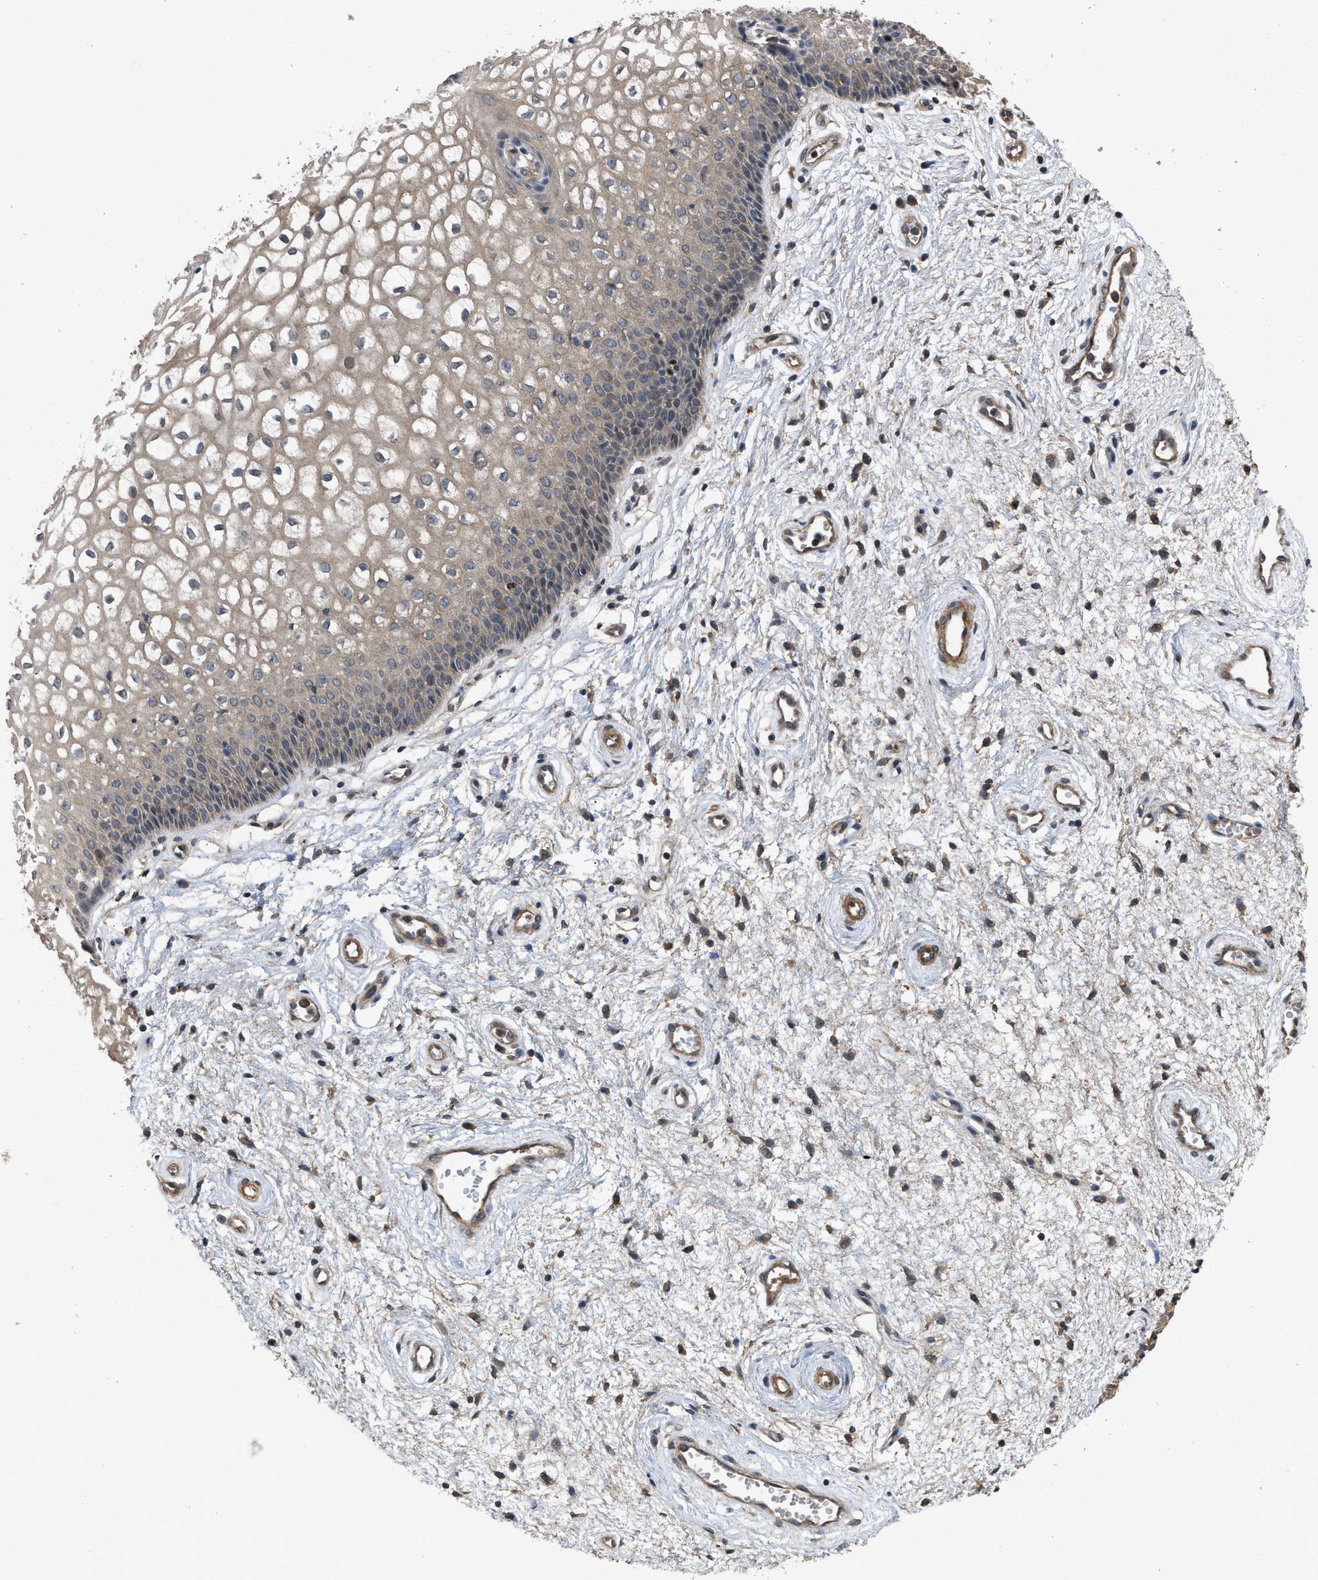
{"staining": {"intensity": "weak", "quantity": ">75%", "location": "cytoplasmic/membranous"}, "tissue": "vagina", "cell_type": "Squamous epithelial cells", "image_type": "normal", "snomed": [{"axis": "morphology", "description": "Normal tissue, NOS"}, {"axis": "topography", "description": "Vagina"}], "caption": "Protein expression analysis of normal human vagina reveals weak cytoplasmic/membranous positivity in about >75% of squamous epithelial cells. Ihc stains the protein of interest in brown and the nuclei are stained blue.", "gene": "UTRN", "patient": {"sex": "female", "age": 34}}